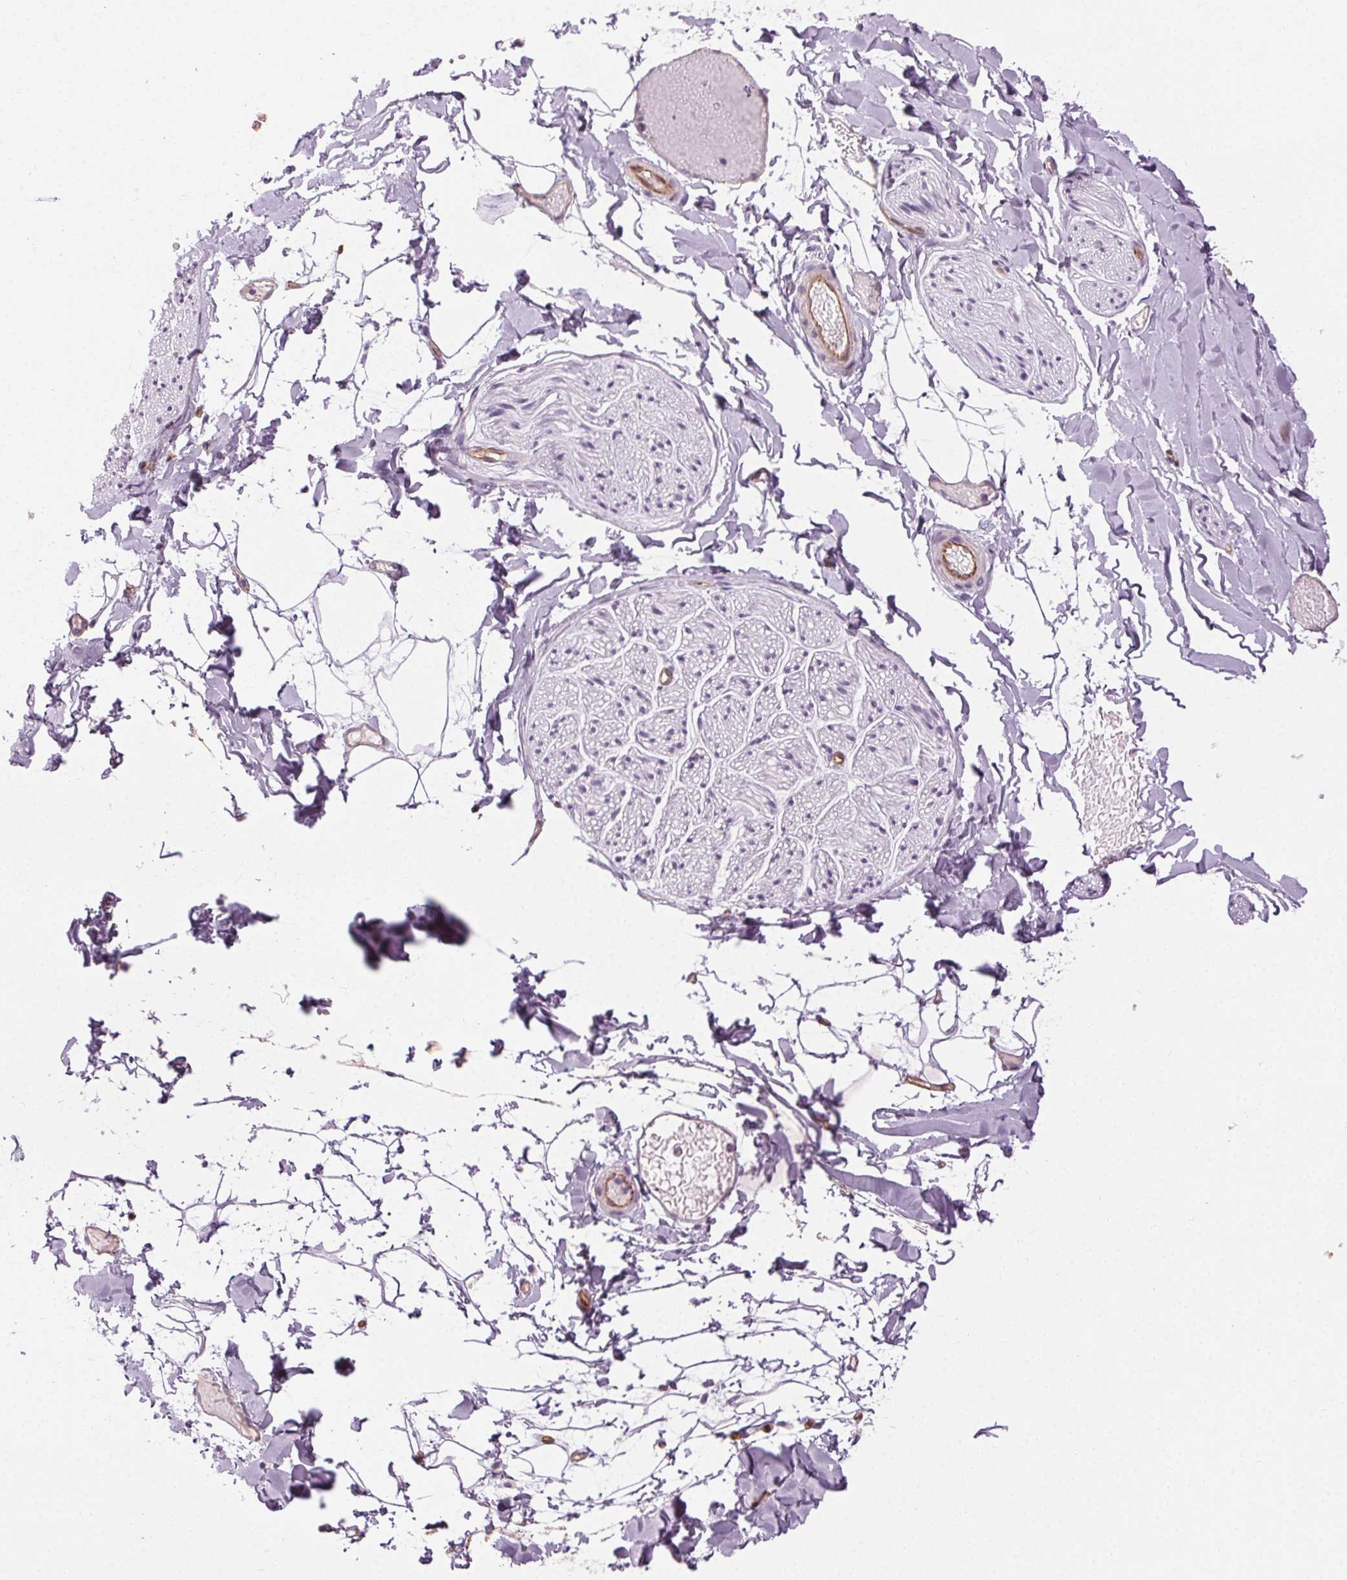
{"staining": {"intensity": "moderate", "quantity": "25%-75%", "location": "cytoplasmic/membranous"}, "tissue": "adipose tissue", "cell_type": "Adipocytes", "image_type": "normal", "snomed": [{"axis": "morphology", "description": "Normal tissue, NOS"}, {"axis": "topography", "description": "Gallbladder"}, {"axis": "topography", "description": "Peripheral nerve tissue"}], "caption": "Immunohistochemical staining of unremarkable adipose tissue displays medium levels of moderate cytoplasmic/membranous staining in approximately 25%-75% of adipocytes. The staining was performed using DAB (3,3'-diaminobenzidine) to visualize the protein expression in brown, while the nuclei were stained in blue with hematoxylin (Magnification: 20x).", "gene": "AIF1L", "patient": {"sex": "female", "age": 45}}